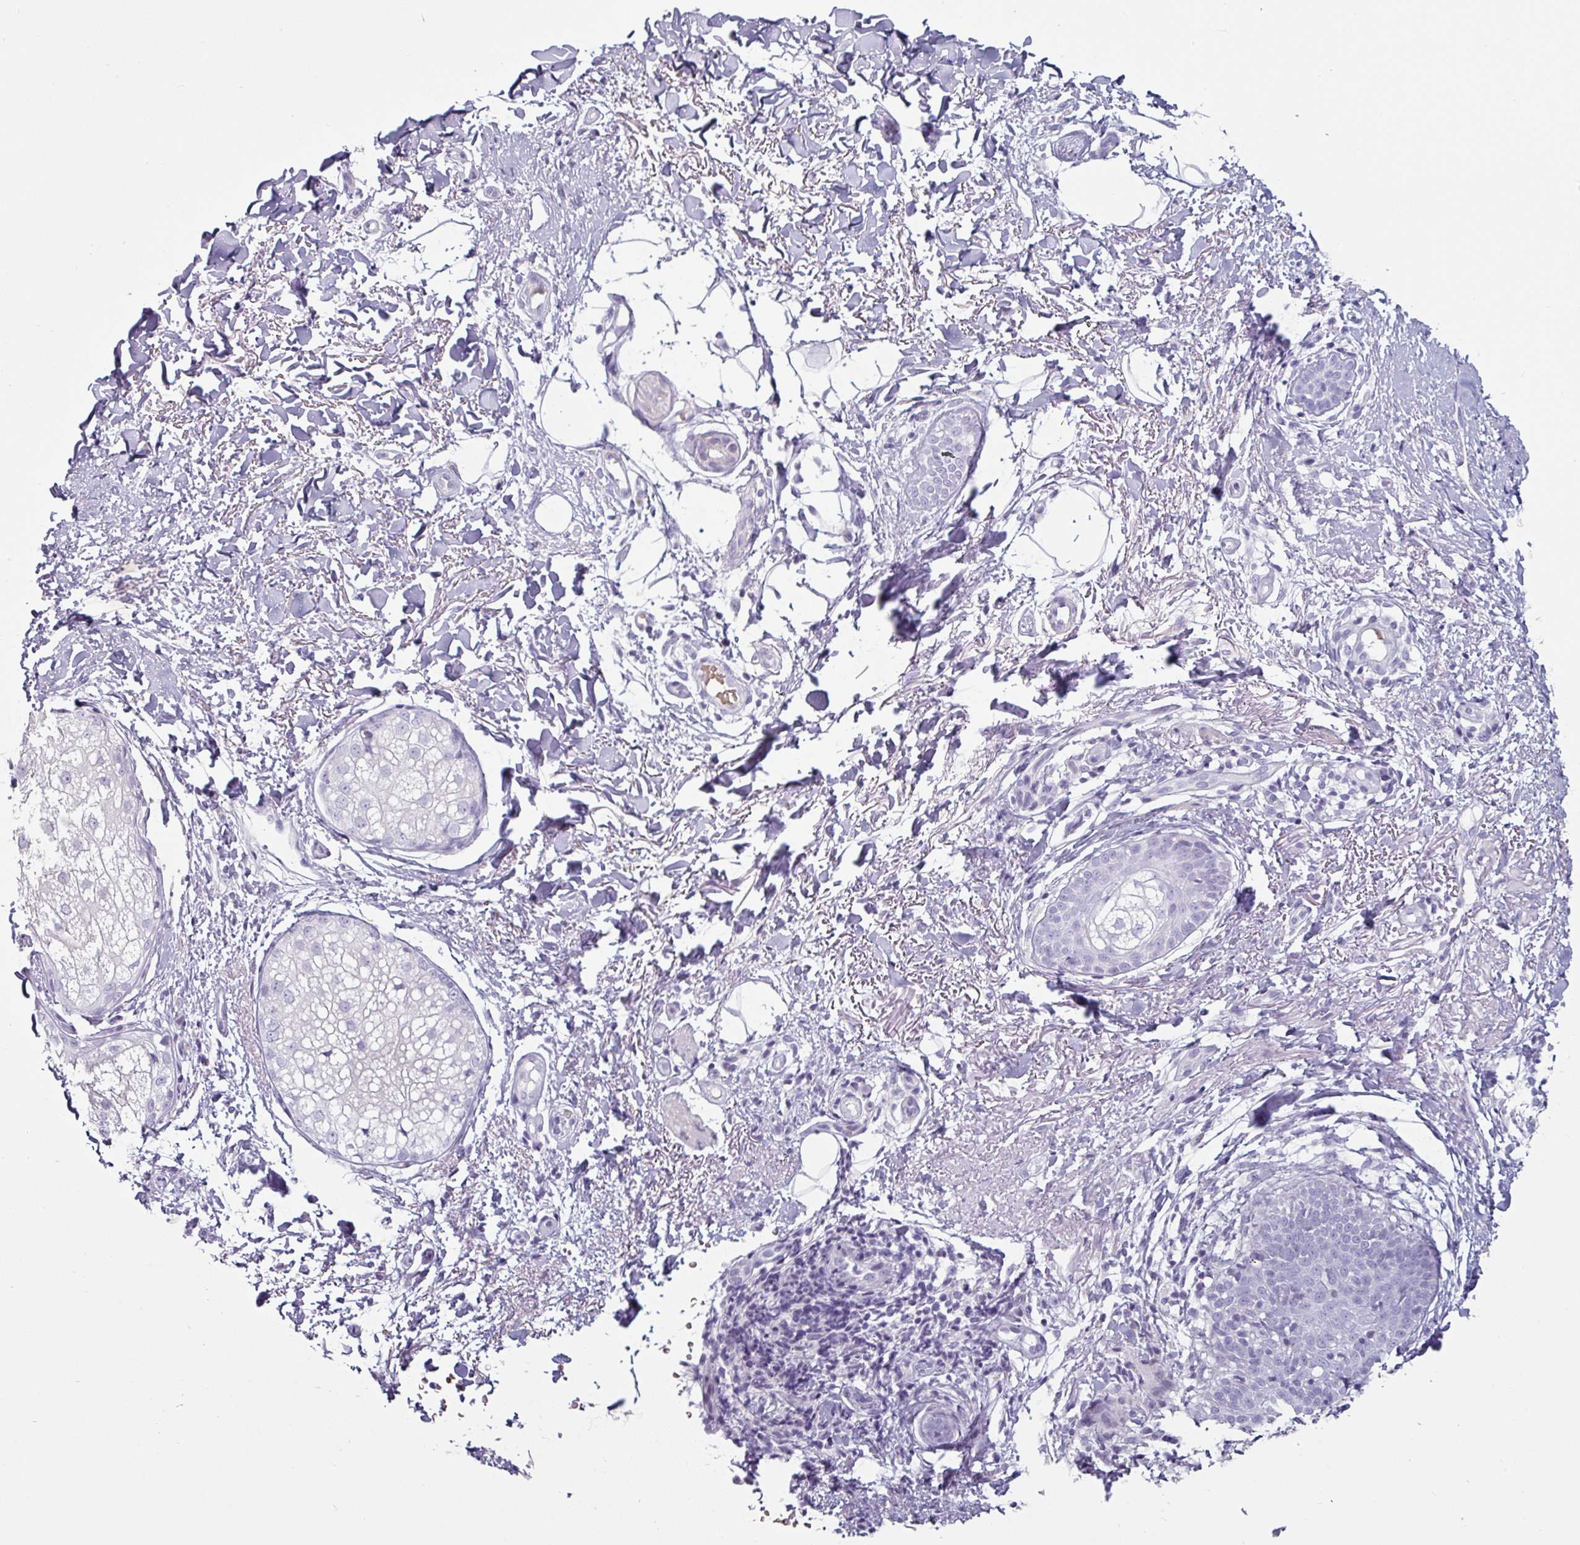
{"staining": {"intensity": "negative", "quantity": "none", "location": "none"}, "tissue": "skin cancer", "cell_type": "Tumor cells", "image_type": "cancer", "snomed": [{"axis": "morphology", "description": "Basal cell carcinoma"}, {"axis": "topography", "description": "Skin"}], "caption": "Protein analysis of skin cancer (basal cell carcinoma) displays no significant expression in tumor cells.", "gene": "CLCA1", "patient": {"sex": "female", "age": 60}}